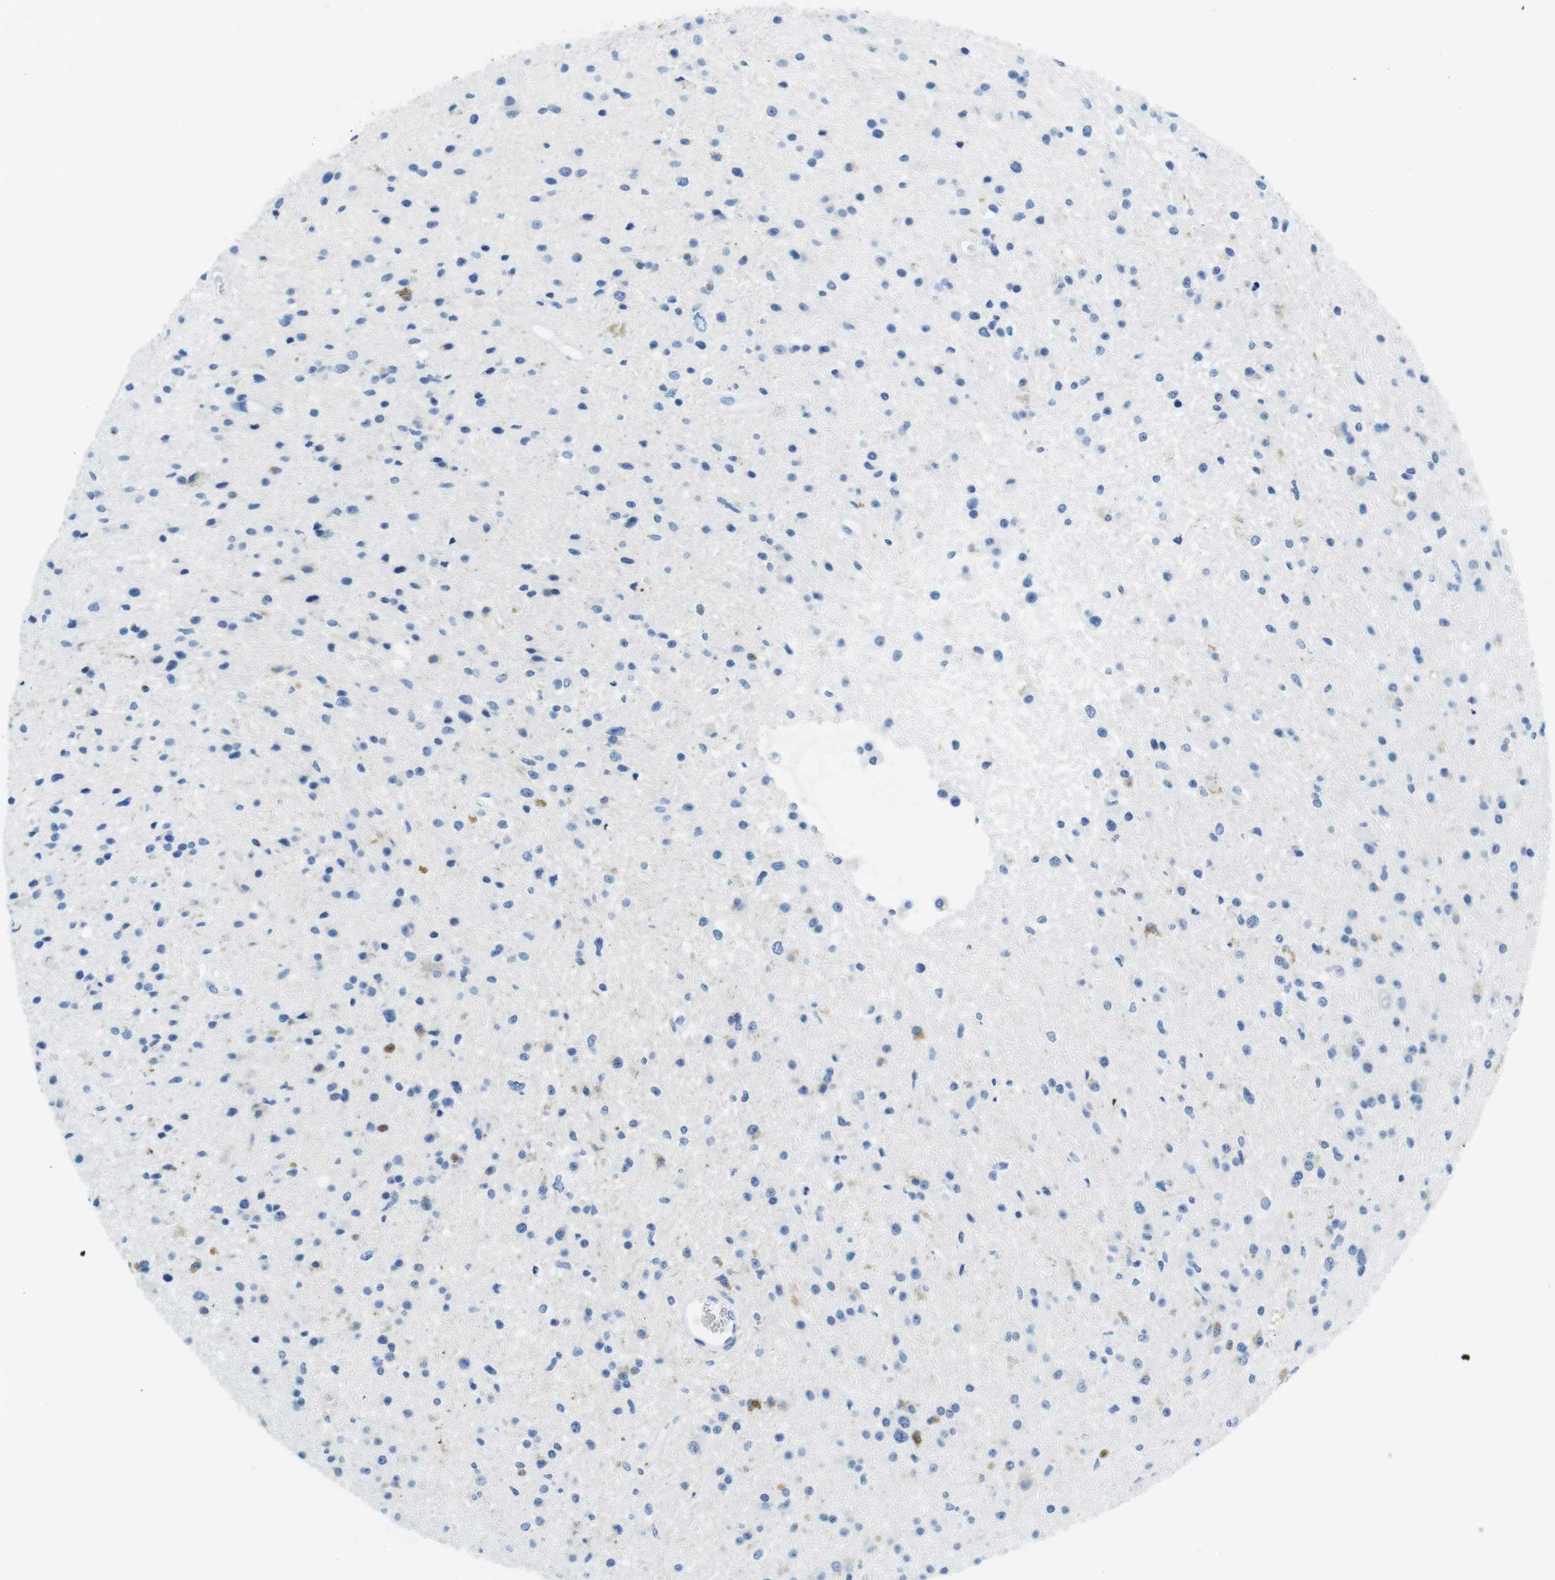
{"staining": {"intensity": "moderate", "quantity": "<25%", "location": "cytoplasmic/membranous"}, "tissue": "glioma", "cell_type": "Tumor cells", "image_type": "cancer", "snomed": [{"axis": "morphology", "description": "Glioma, malignant, High grade"}, {"axis": "topography", "description": "Brain"}], "caption": "Glioma stained for a protein (brown) exhibits moderate cytoplasmic/membranous positive expression in approximately <25% of tumor cells.", "gene": "TFAP2C", "patient": {"sex": "male", "age": 33}}